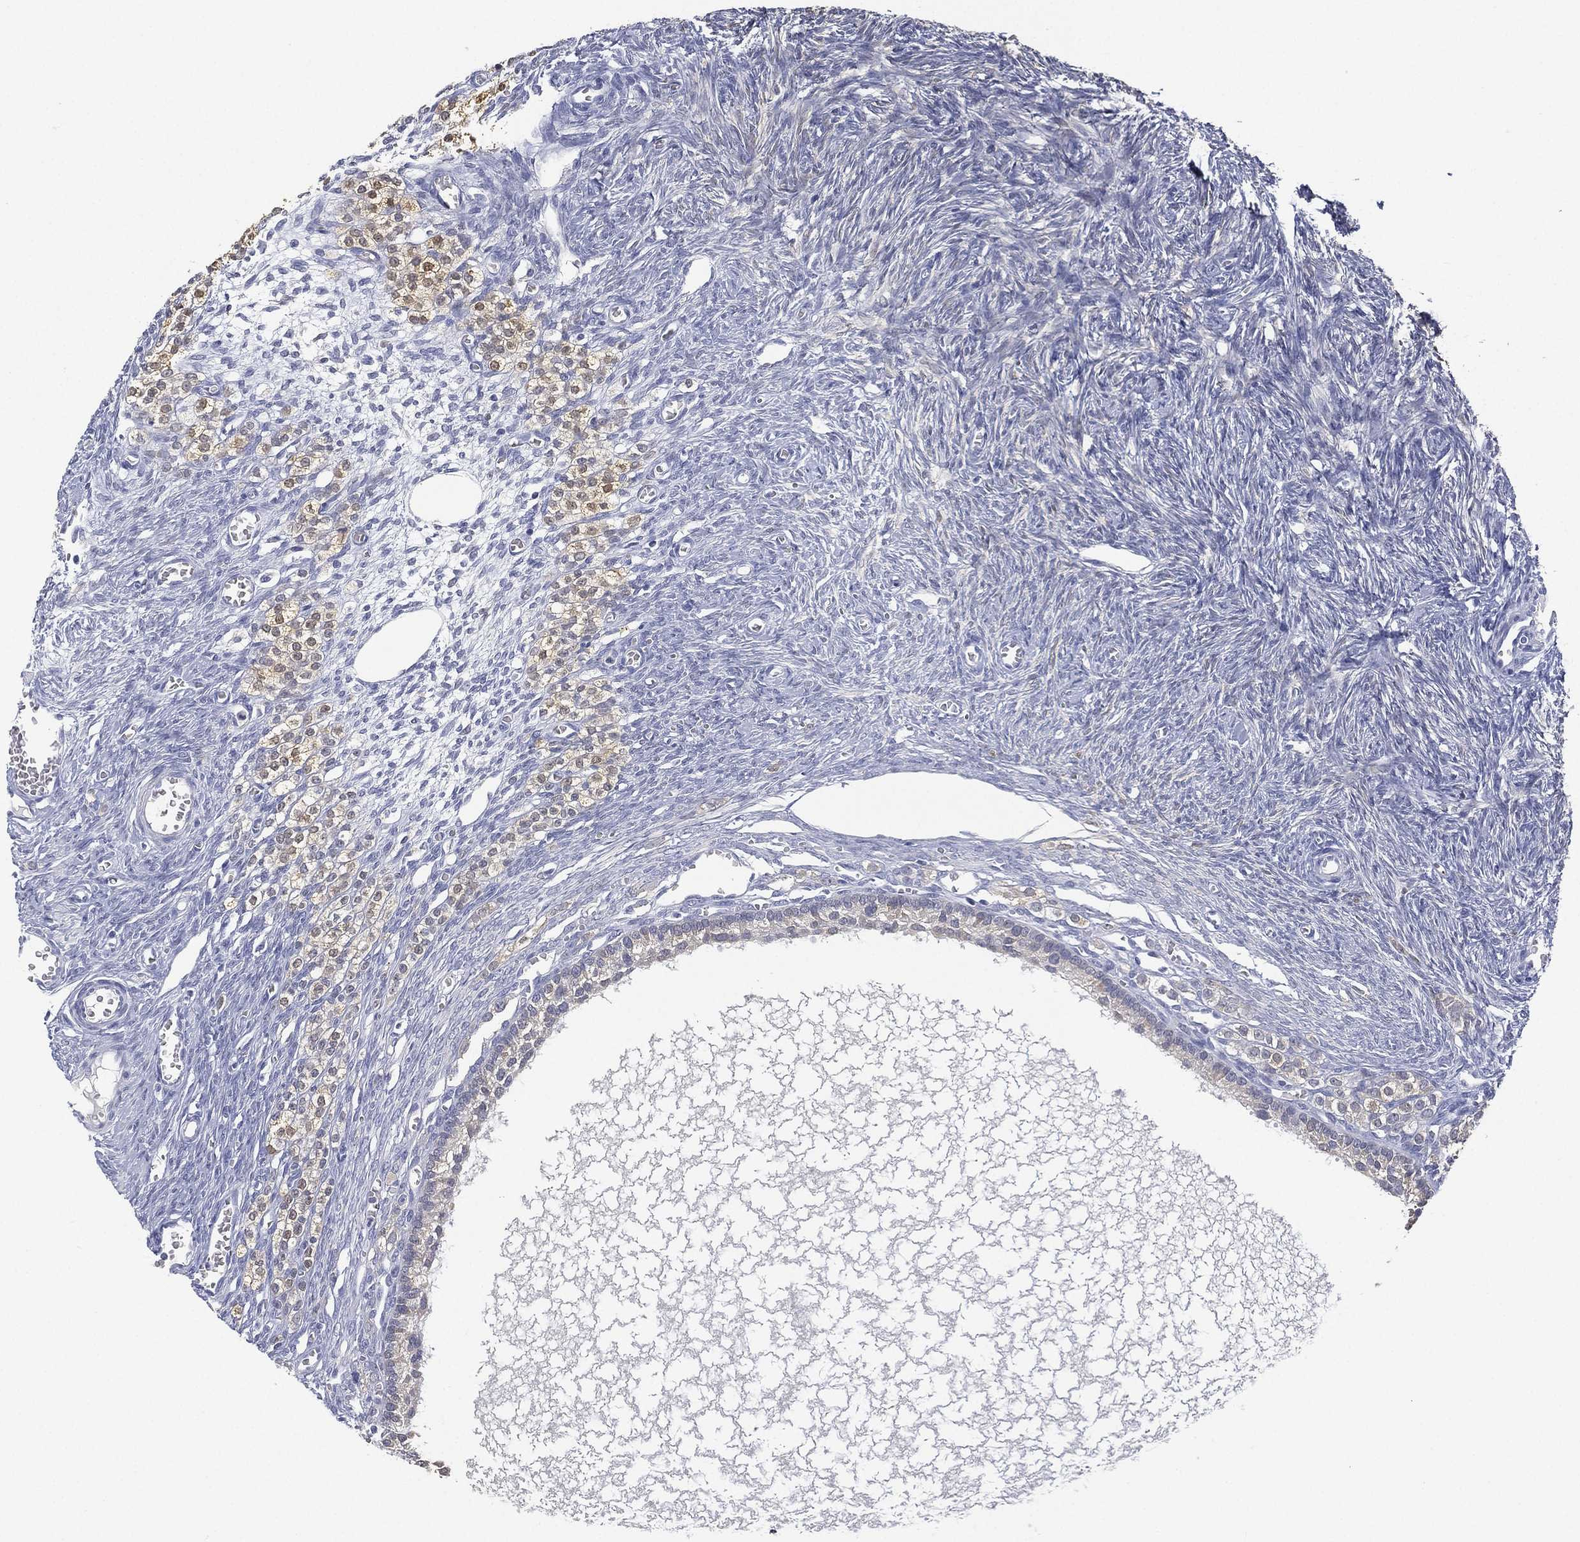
{"staining": {"intensity": "negative", "quantity": "none", "location": "none"}, "tissue": "ovary", "cell_type": "Follicle cells", "image_type": "normal", "snomed": [{"axis": "morphology", "description": "Normal tissue, NOS"}, {"axis": "topography", "description": "Ovary"}], "caption": "Immunohistochemistry histopathology image of benign ovary: human ovary stained with DAB demonstrates no significant protein expression in follicle cells. (Stains: DAB immunohistochemistry (IHC) with hematoxylin counter stain, Microscopy: brightfield microscopy at high magnification).", "gene": "FMO1", "patient": {"sex": "female", "age": 27}}